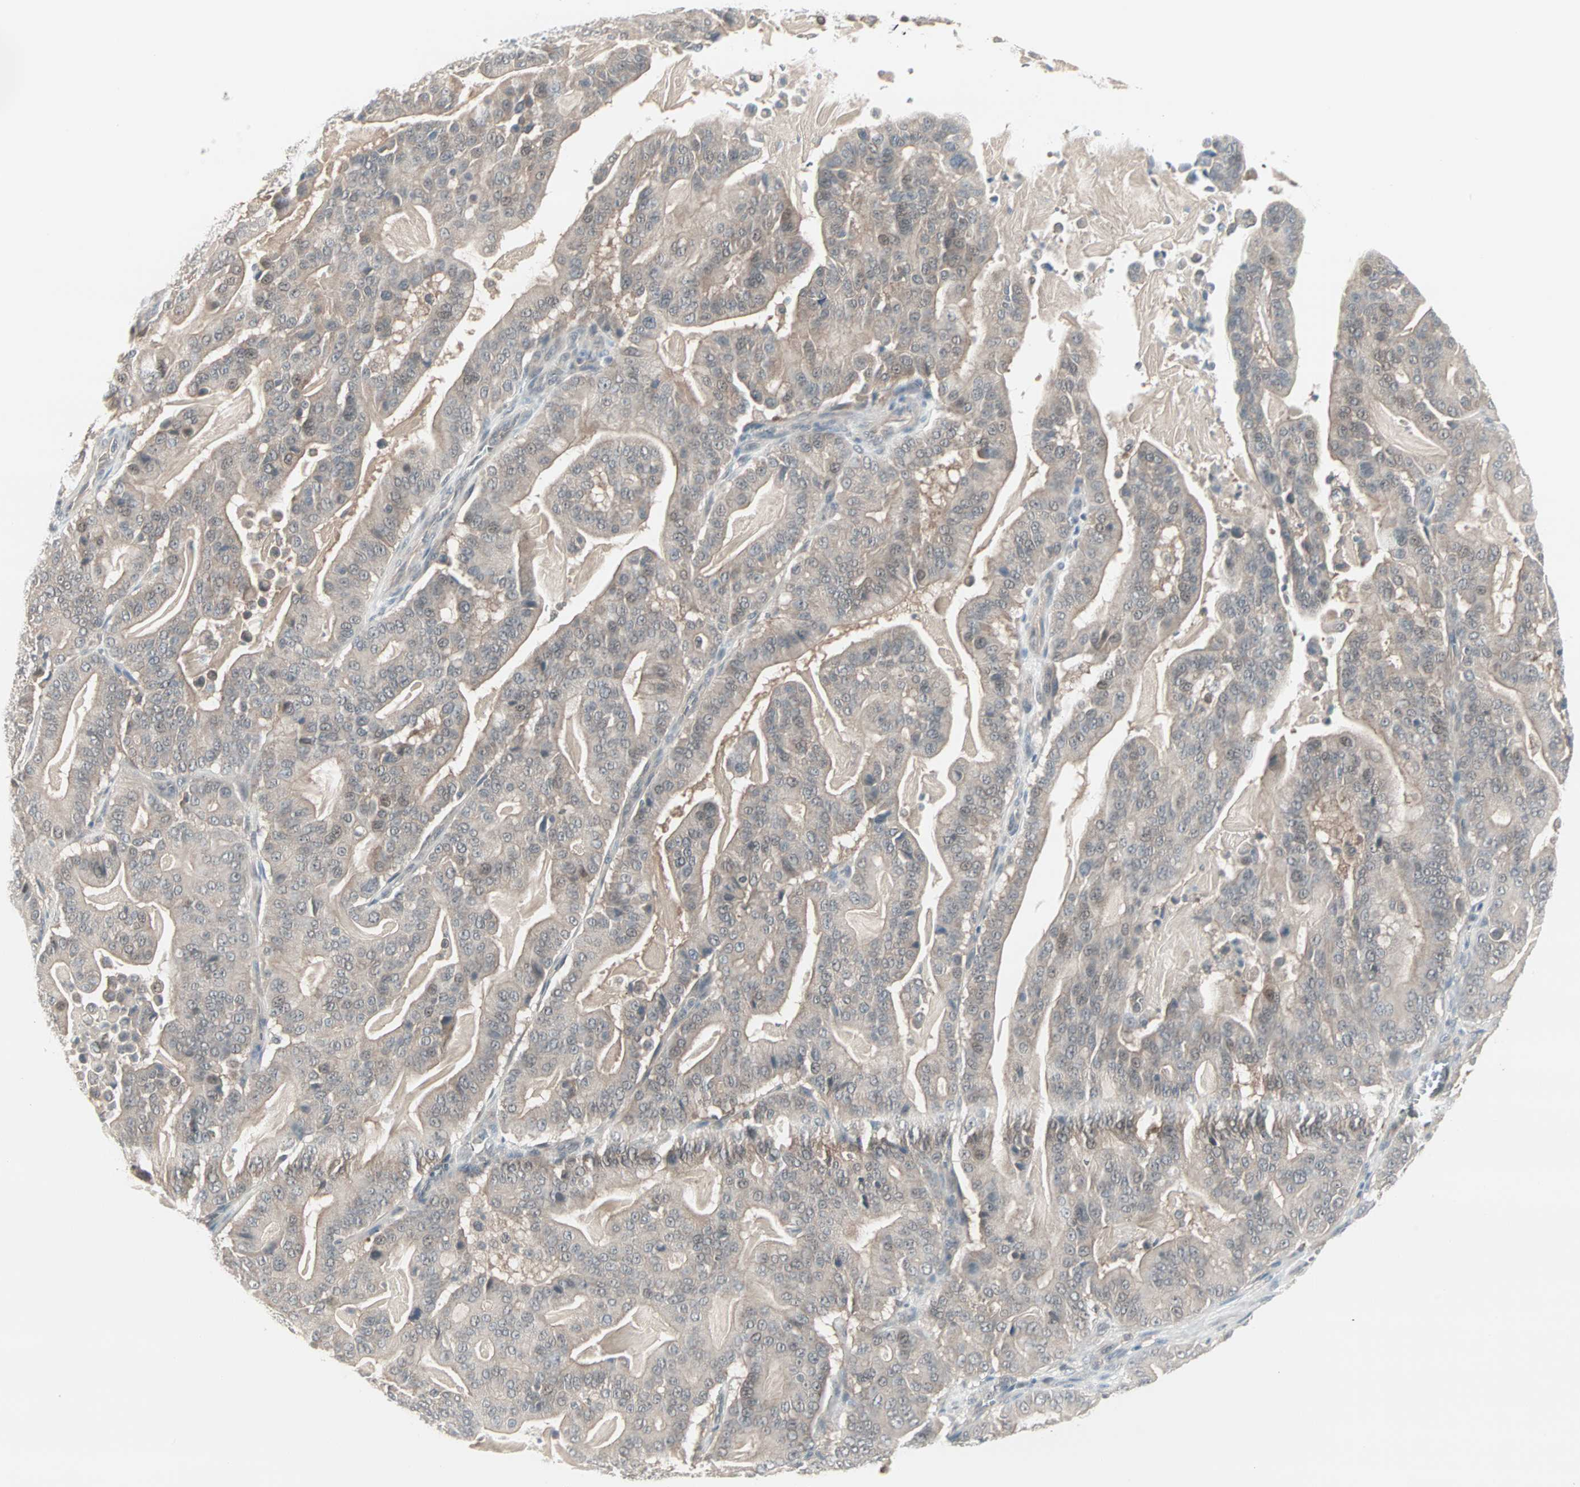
{"staining": {"intensity": "weak", "quantity": "25%-75%", "location": "cytoplasmic/membranous"}, "tissue": "pancreatic cancer", "cell_type": "Tumor cells", "image_type": "cancer", "snomed": [{"axis": "morphology", "description": "Adenocarcinoma, NOS"}, {"axis": "topography", "description": "Pancreas"}], "caption": "Pancreatic cancer (adenocarcinoma) was stained to show a protein in brown. There is low levels of weak cytoplasmic/membranous expression in about 25%-75% of tumor cells.", "gene": "PTPA", "patient": {"sex": "male", "age": 63}}